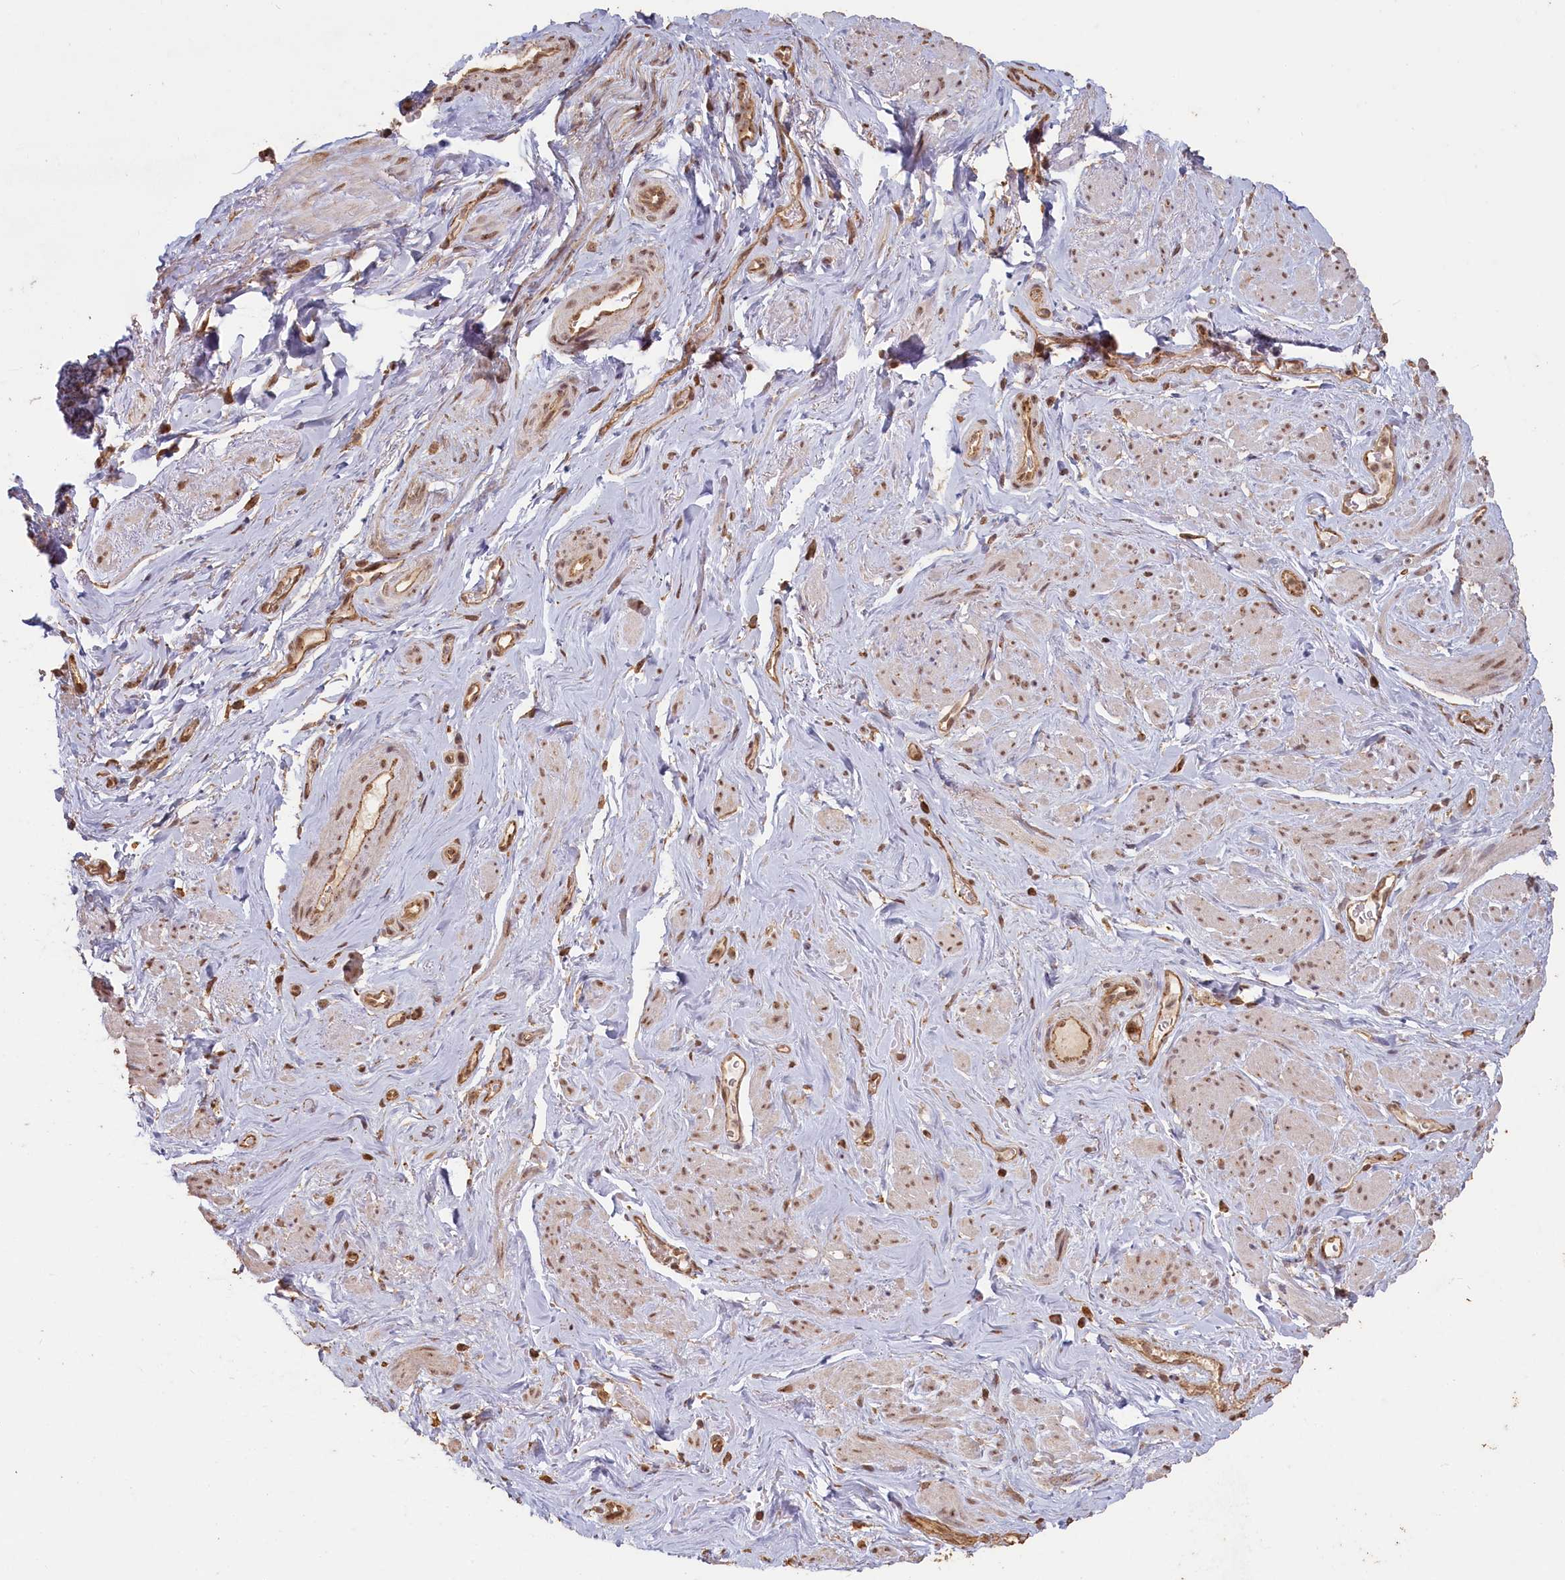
{"staining": {"intensity": "weak", "quantity": "<25%", "location": "nuclear"}, "tissue": "smooth muscle", "cell_type": "Smooth muscle cells", "image_type": "normal", "snomed": [{"axis": "morphology", "description": "Normal tissue, NOS"}, {"axis": "topography", "description": "Smooth muscle"}, {"axis": "topography", "description": "Peripheral nerve tissue"}], "caption": "Smooth muscle cells show no significant protein expression in unremarkable smooth muscle. (Brightfield microscopy of DAB (3,3'-diaminobenzidine) IHC at high magnification).", "gene": "MADD", "patient": {"sex": "male", "age": 69}}